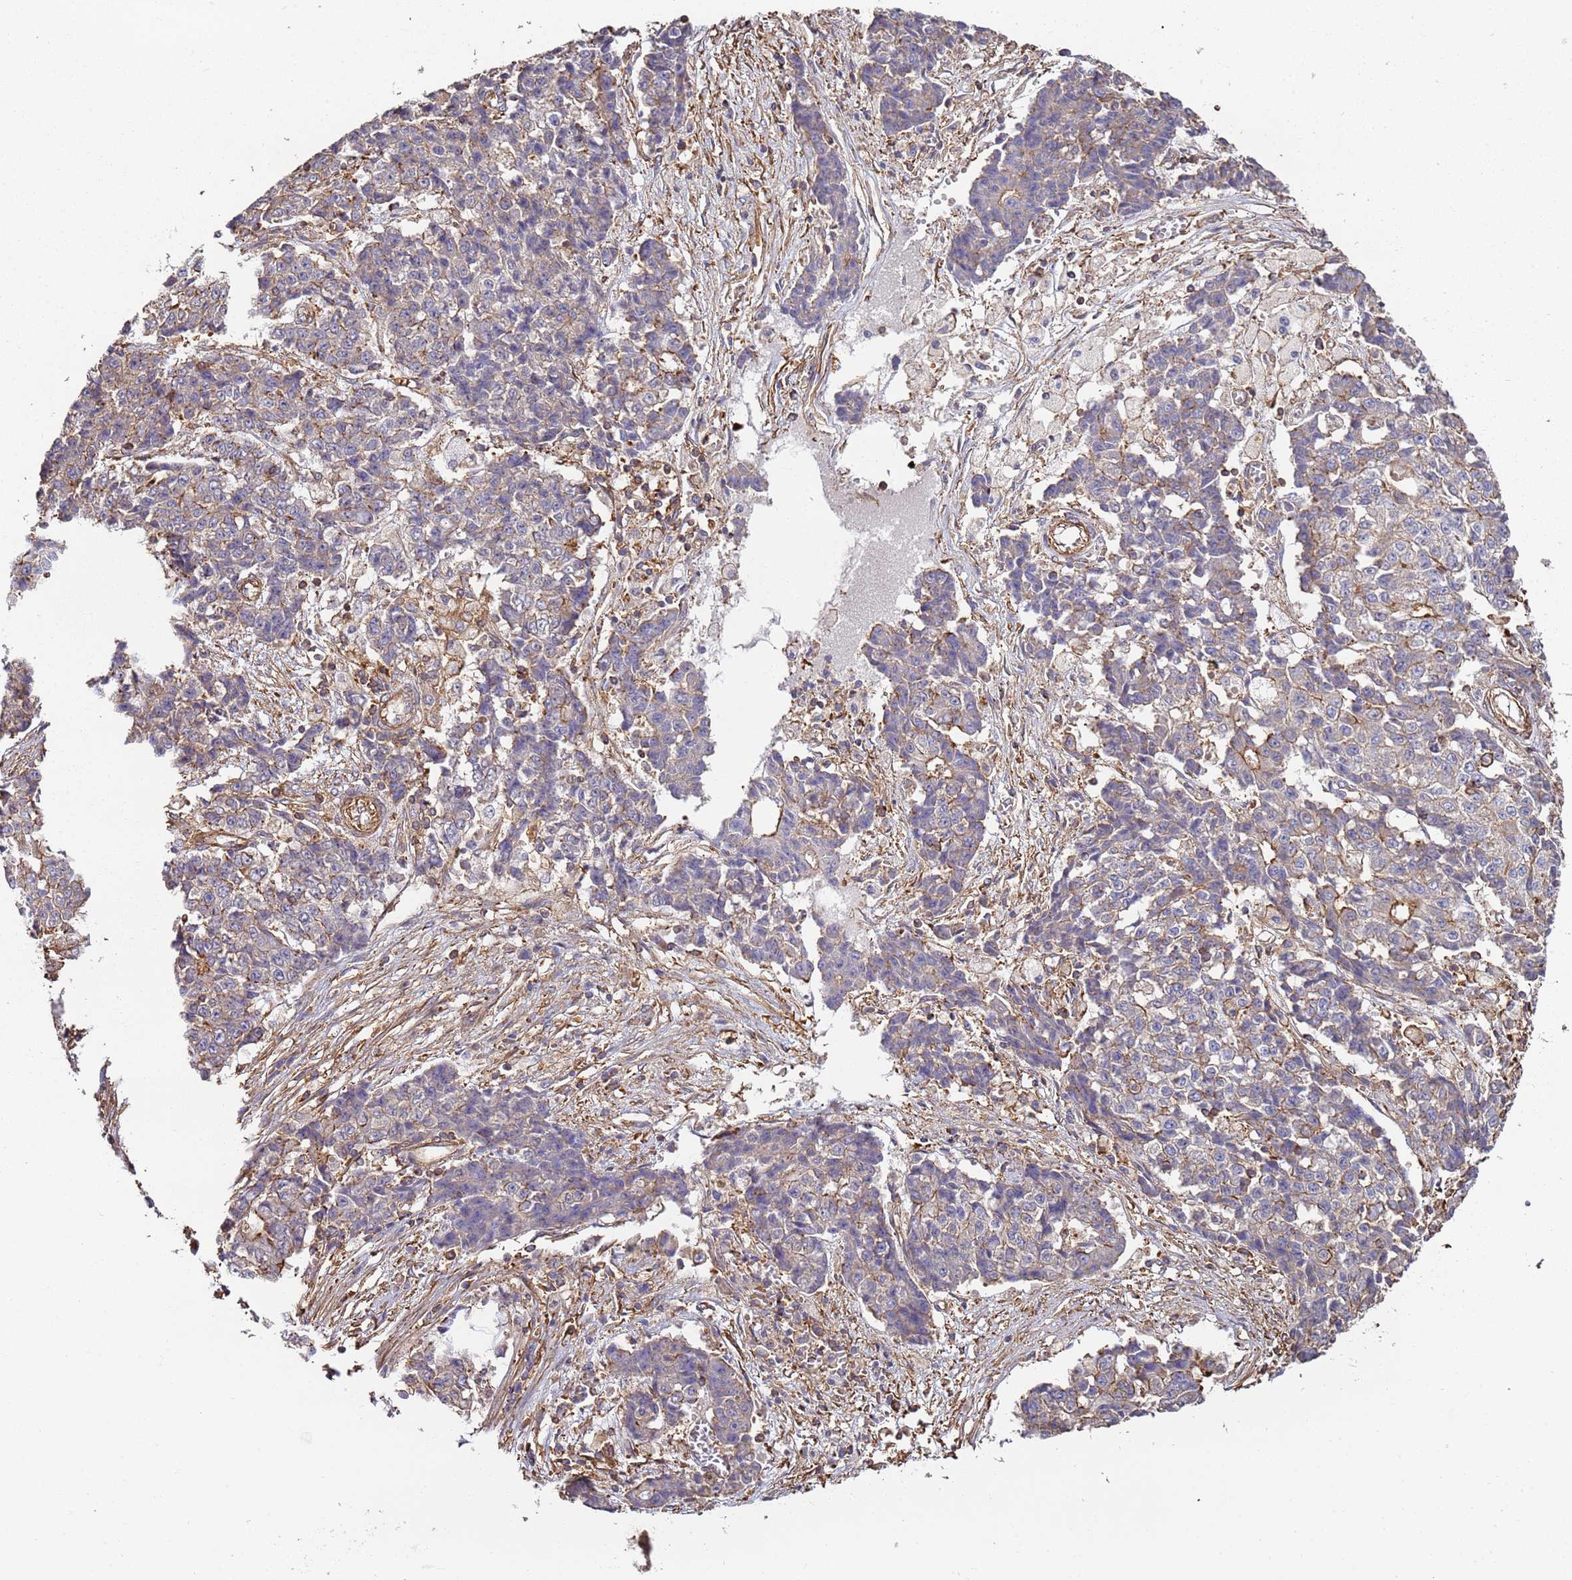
{"staining": {"intensity": "weak", "quantity": "<25%", "location": "cytoplasmic/membranous"}, "tissue": "ovarian cancer", "cell_type": "Tumor cells", "image_type": "cancer", "snomed": [{"axis": "morphology", "description": "Carcinoma, endometroid"}, {"axis": "topography", "description": "Appendix"}, {"axis": "topography", "description": "Ovary"}], "caption": "This is an immunohistochemistry (IHC) histopathology image of human ovarian cancer. There is no positivity in tumor cells.", "gene": "CYP2U1", "patient": {"sex": "female", "age": 42}}